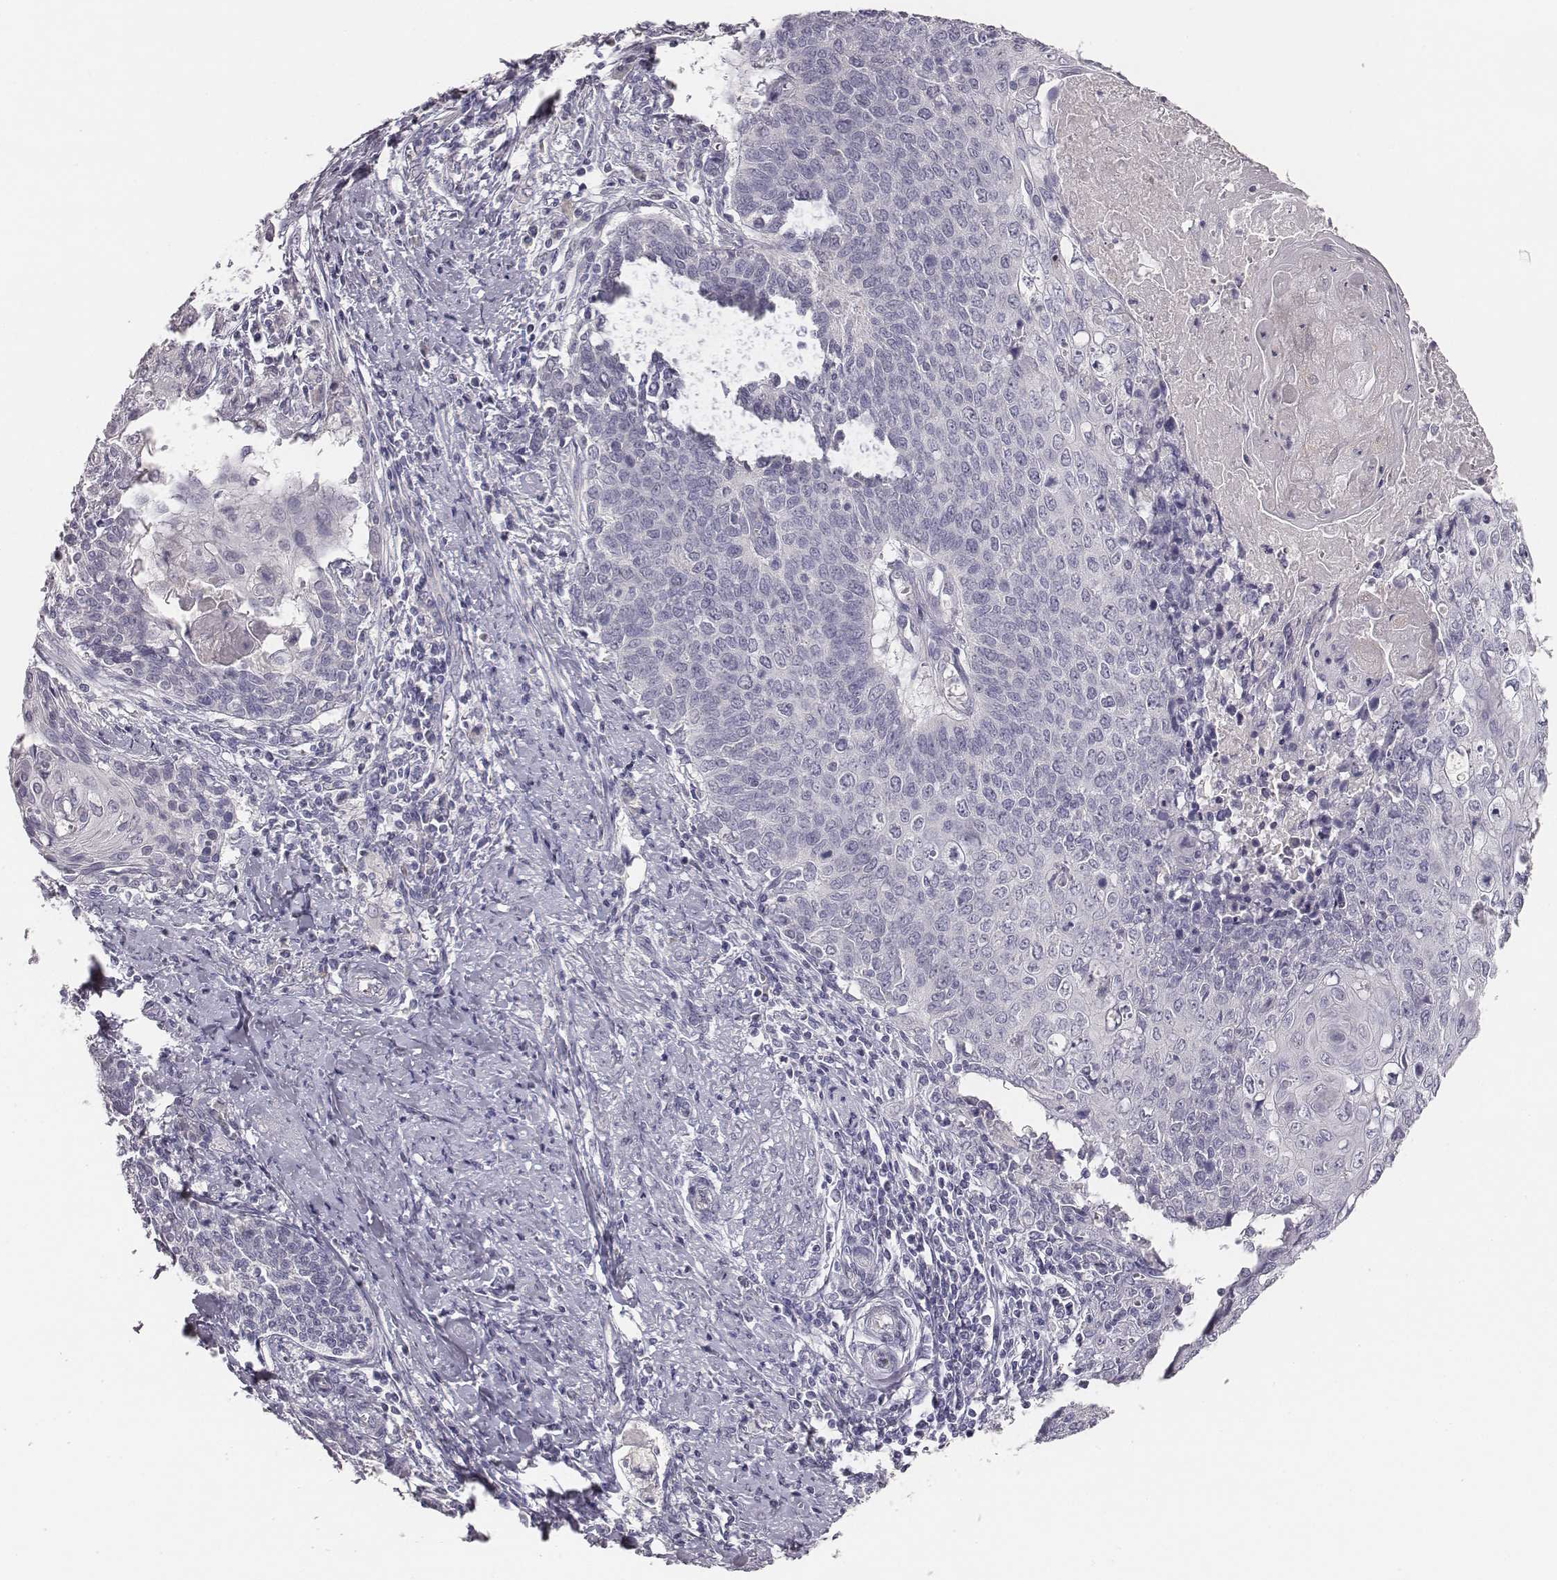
{"staining": {"intensity": "negative", "quantity": "none", "location": "none"}, "tissue": "cervical cancer", "cell_type": "Tumor cells", "image_type": "cancer", "snomed": [{"axis": "morphology", "description": "Squamous cell carcinoma, NOS"}, {"axis": "topography", "description": "Cervix"}], "caption": "Immunohistochemistry (IHC) of human squamous cell carcinoma (cervical) exhibits no expression in tumor cells.", "gene": "MYH6", "patient": {"sex": "female", "age": 39}}